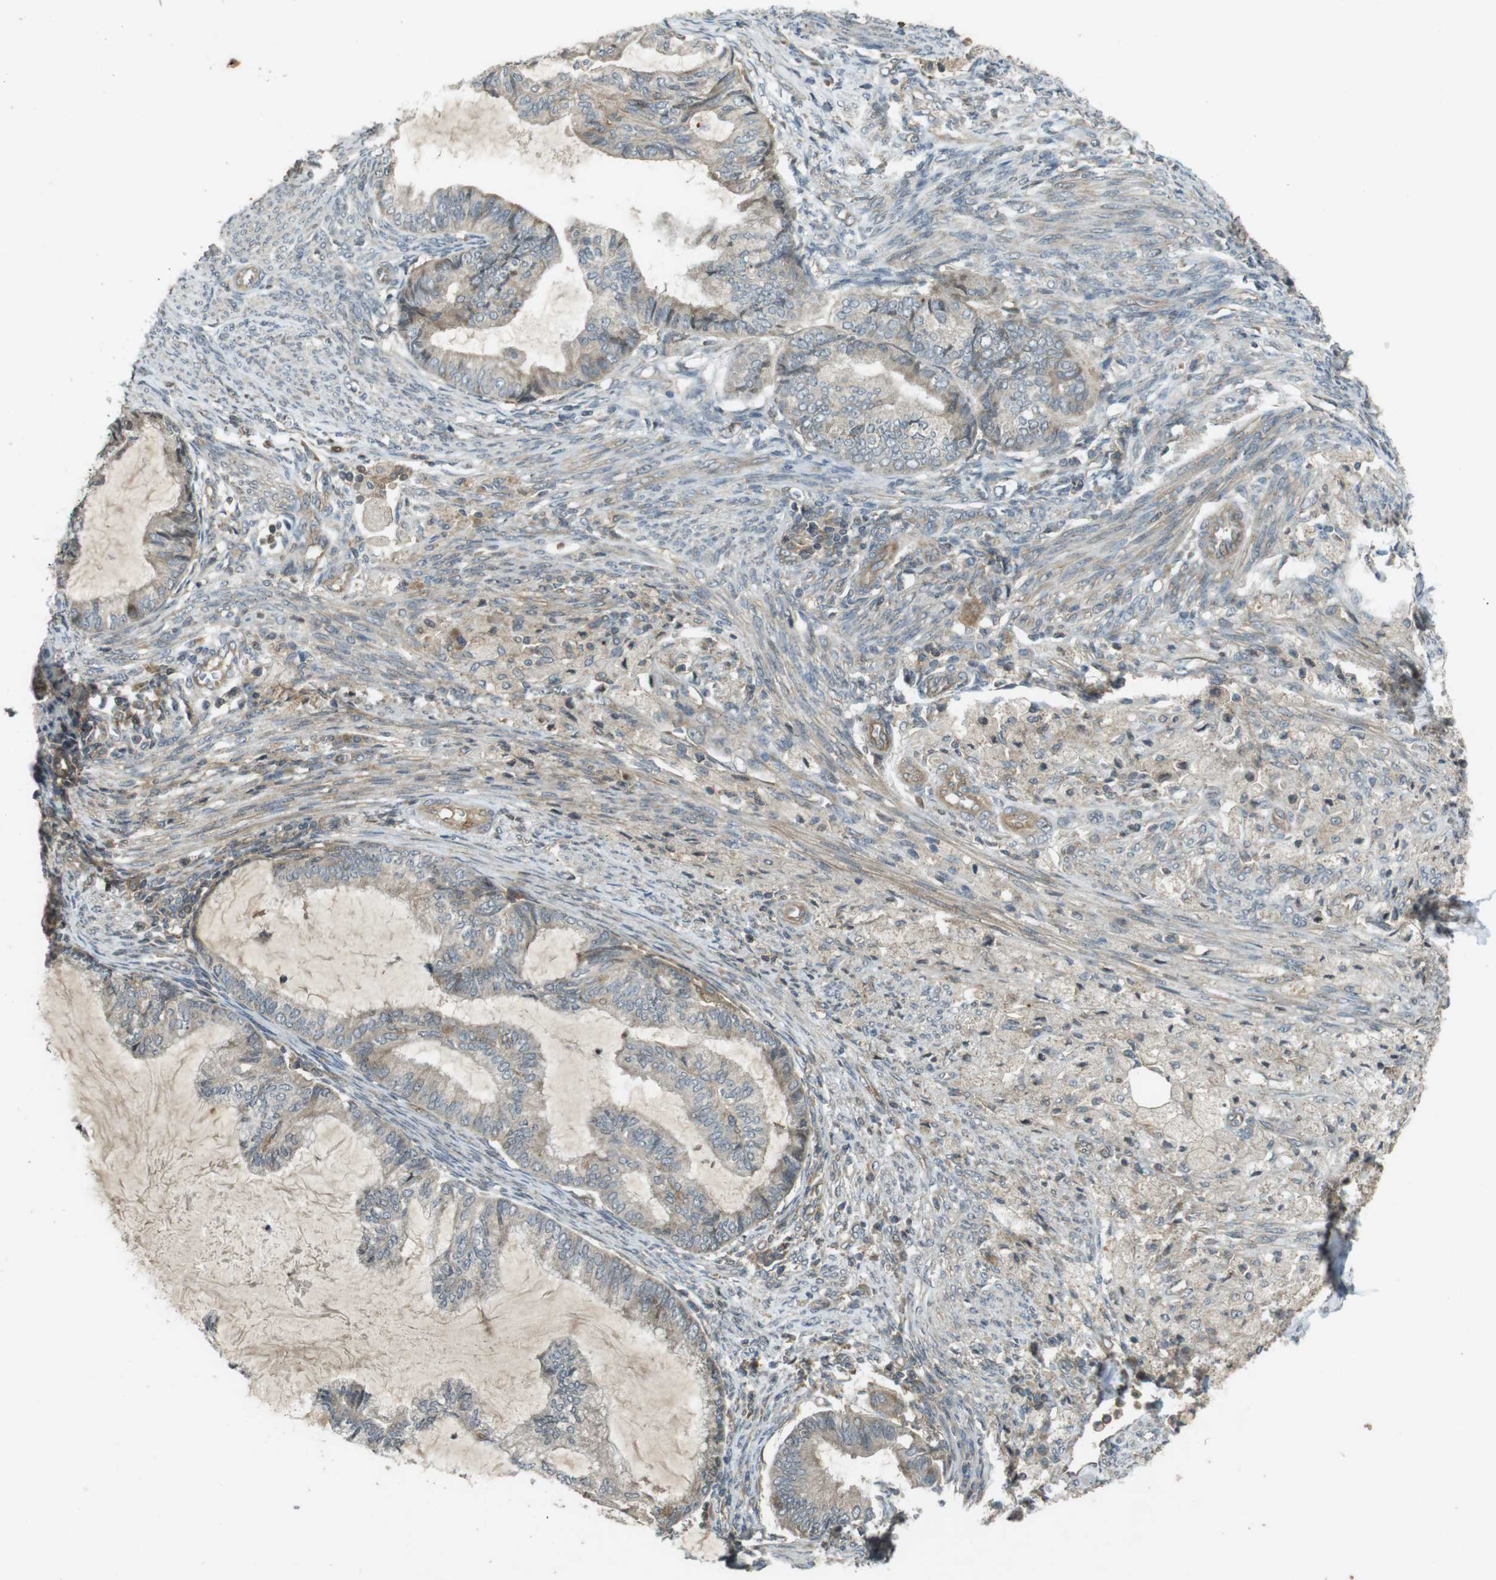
{"staining": {"intensity": "weak", "quantity": "<25%", "location": "cytoplasmic/membranous"}, "tissue": "cervical cancer", "cell_type": "Tumor cells", "image_type": "cancer", "snomed": [{"axis": "morphology", "description": "Normal tissue, NOS"}, {"axis": "morphology", "description": "Adenocarcinoma, NOS"}, {"axis": "topography", "description": "Cervix"}, {"axis": "topography", "description": "Endometrium"}], "caption": "Protein analysis of cervical adenocarcinoma displays no significant positivity in tumor cells. Nuclei are stained in blue.", "gene": "ZYX", "patient": {"sex": "female", "age": 86}}